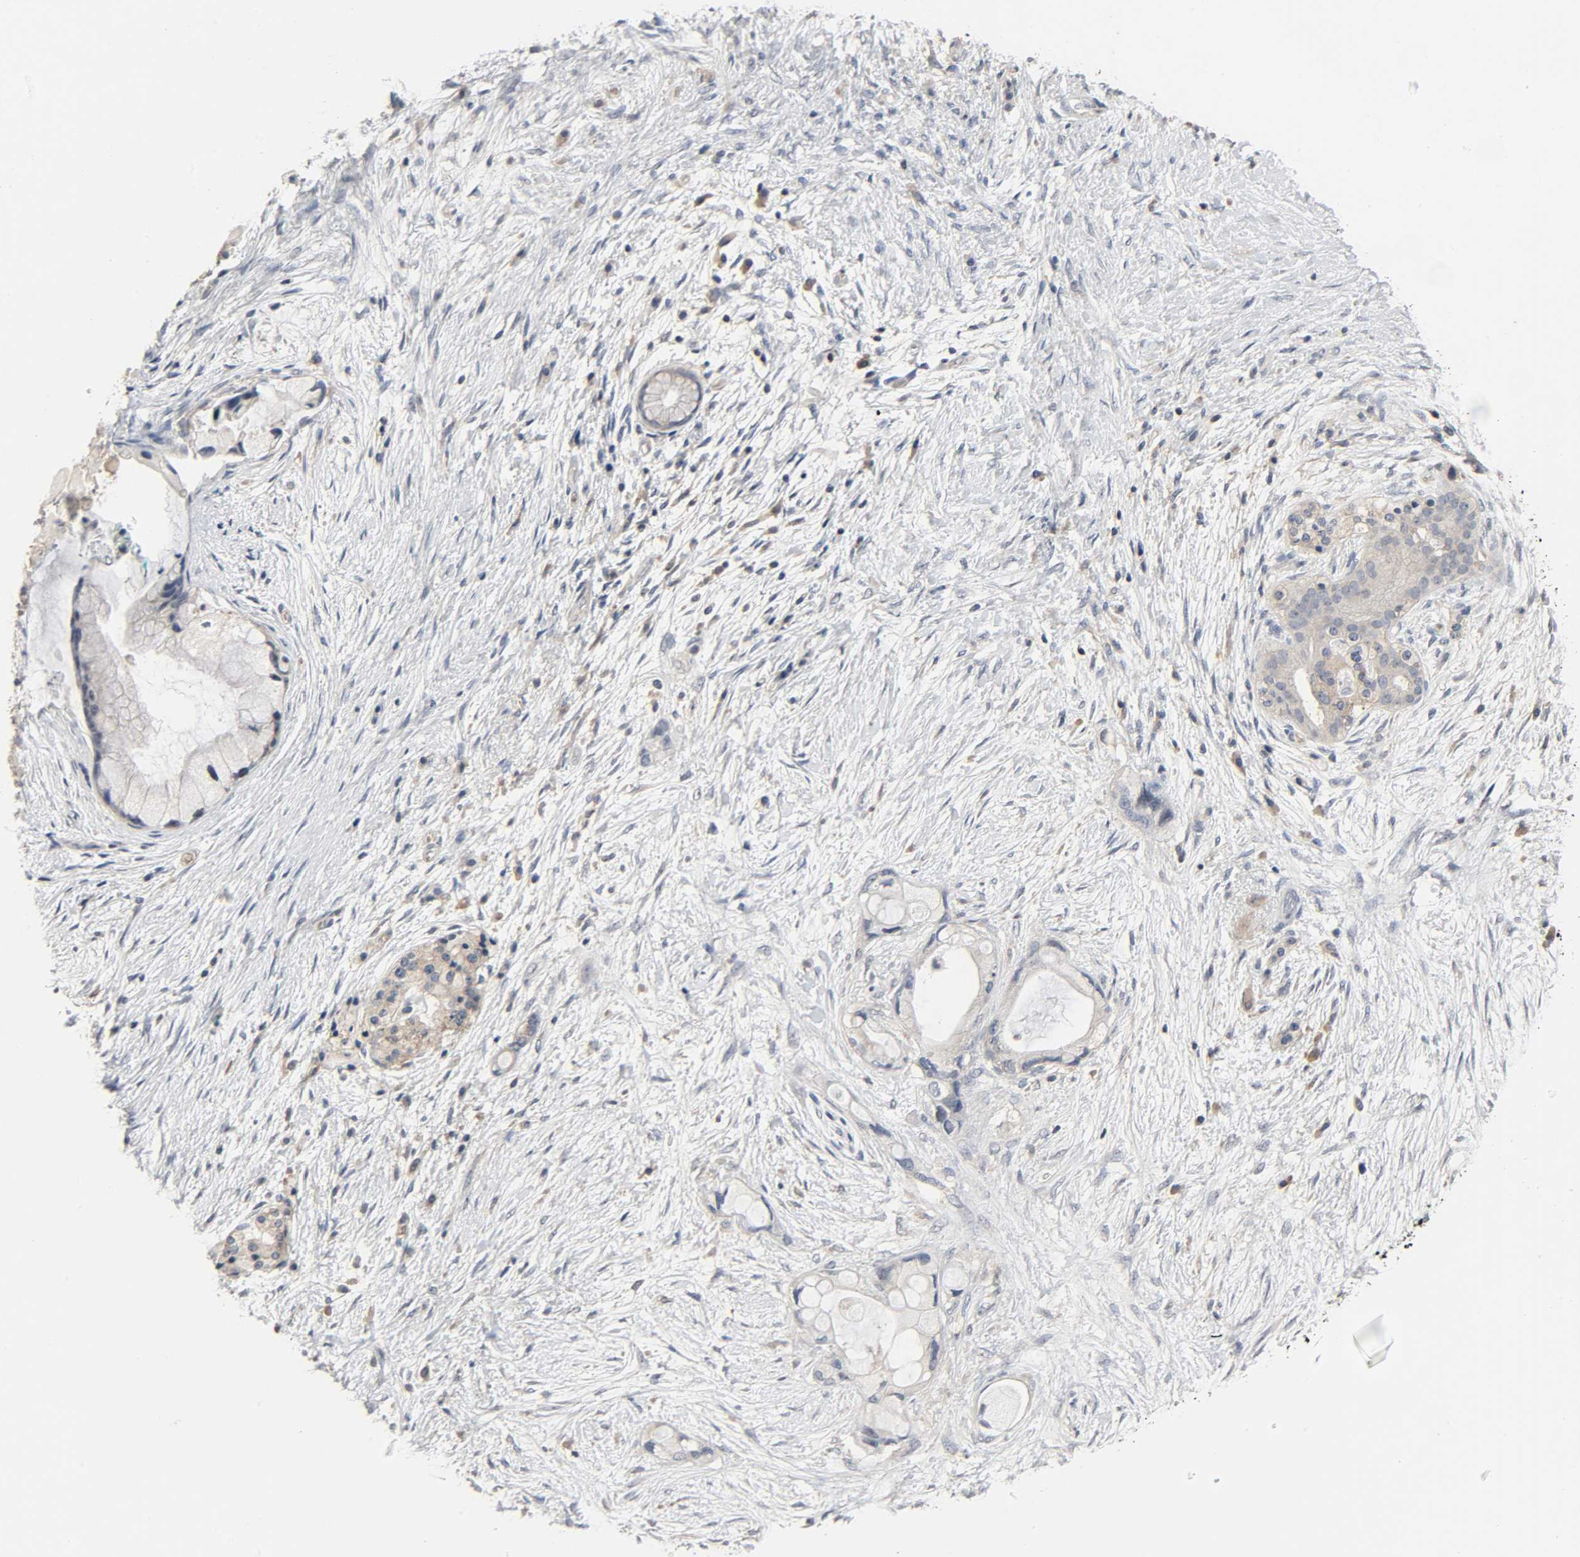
{"staining": {"intensity": "weak", "quantity": "25%-75%", "location": "cytoplasmic/membranous"}, "tissue": "pancreatic cancer", "cell_type": "Tumor cells", "image_type": "cancer", "snomed": [{"axis": "morphology", "description": "Adenocarcinoma, NOS"}, {"axis": "topography", "description": "Pancreas"}], "caption": "Adenocarcinoma (pancreatic) stained with a protein marker reveals weak staining in tumor cells.", "gene": "PLEKHA2", "patient": {"sex": "female", "age": 59}}